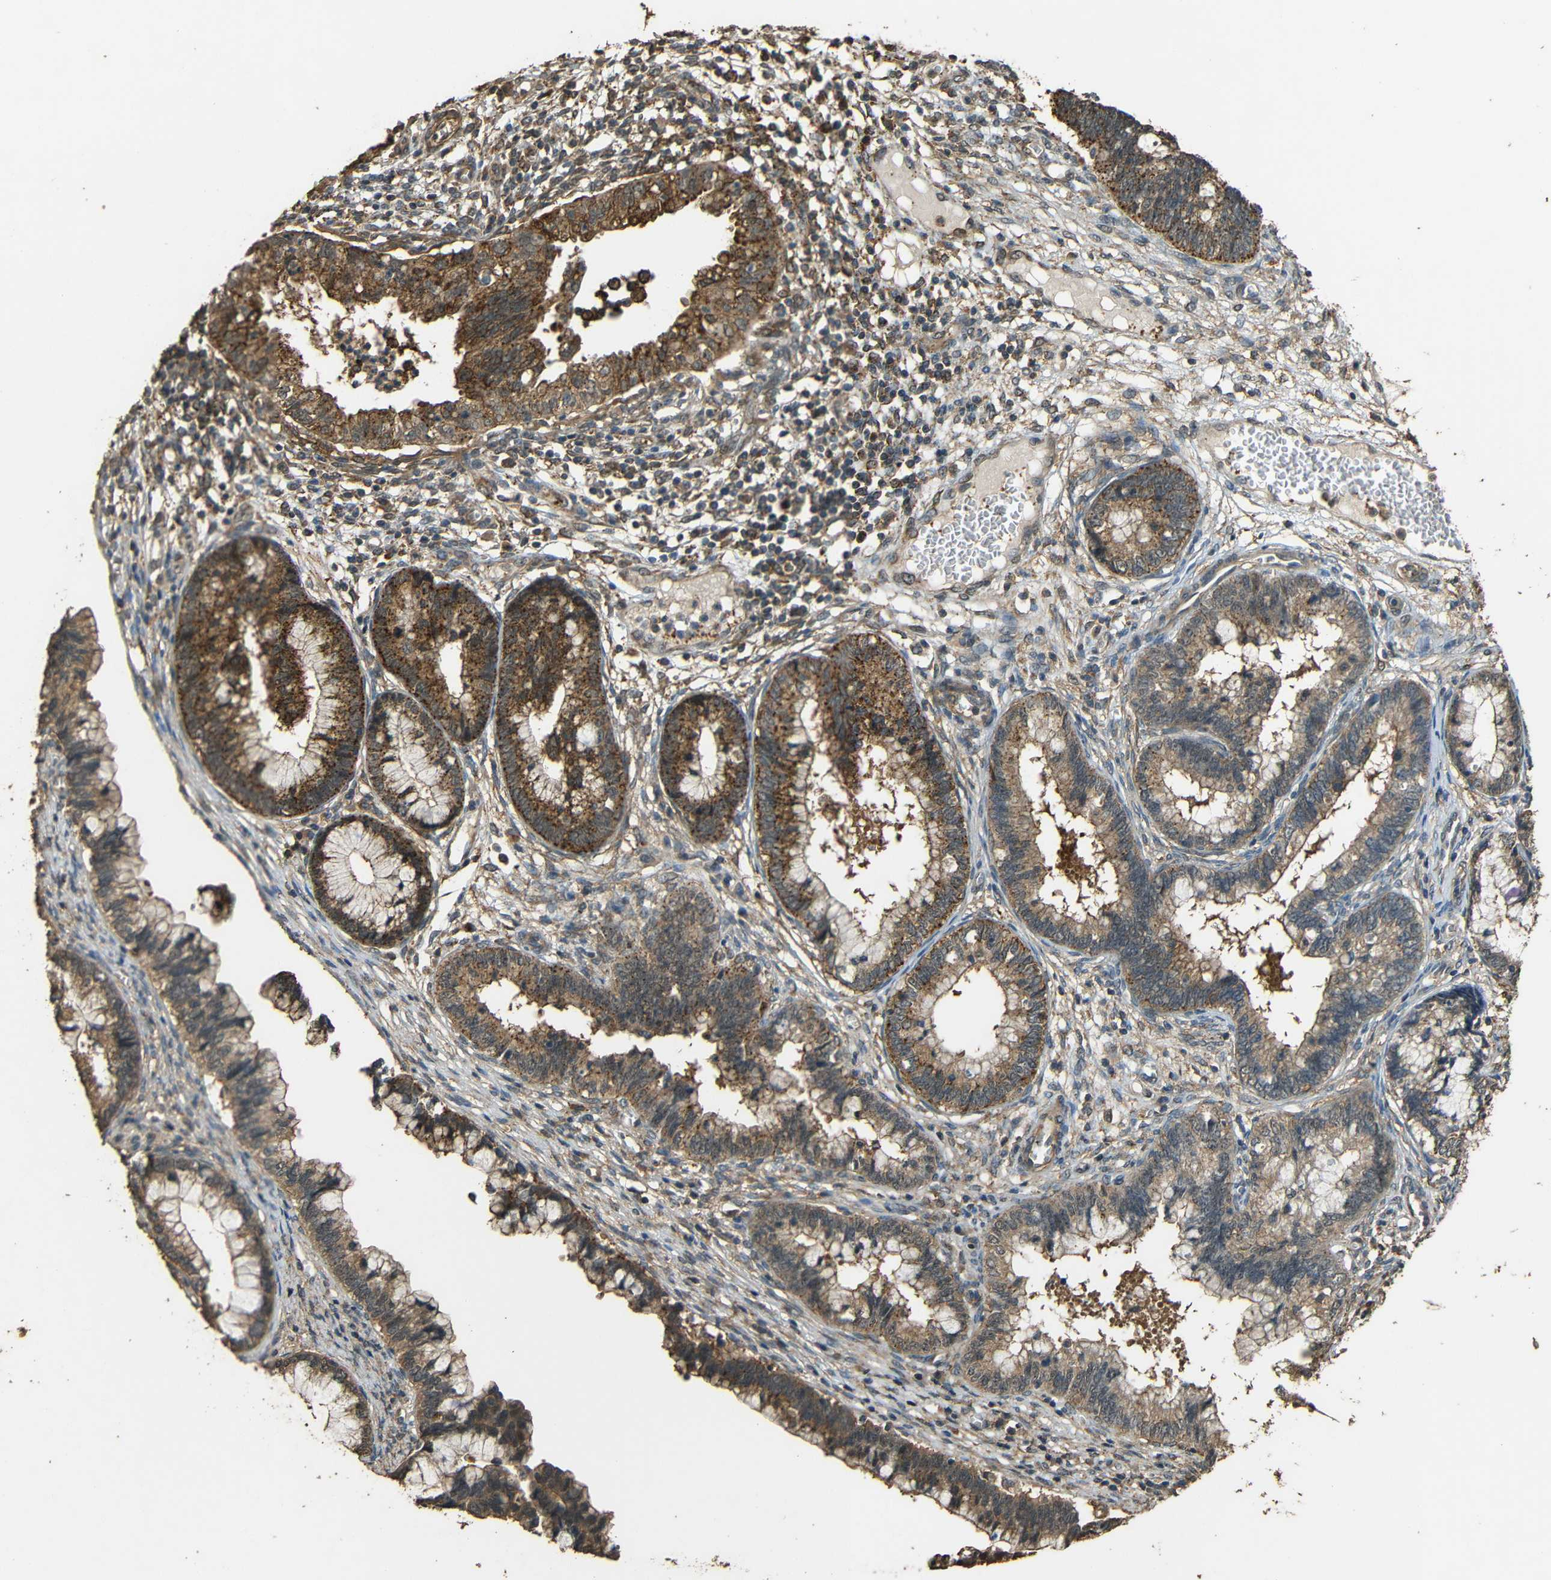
{"staining": {"intensity": "moderate", "quantity": ">75%", "location": "cytoplasmic/membranous"}, "tissue": "cervical cancer", "cell_type": "Tumor cells", "image_type": "cancer", "snomed": [{"axis": "morphology", "description": "Adenocarcinoma, NOS"}, {"axis": "topography", "description": "Cervix"}], "caption": "Moderate cytoplasmic/membranous expression for a protein is present in approximately >75% of tumor cells of cervical cancer (adenocarcinoma) using immunohistochemistry (IHC).", "gene": "PDE5A", "patient": {"sex": "female", "age": 44}}